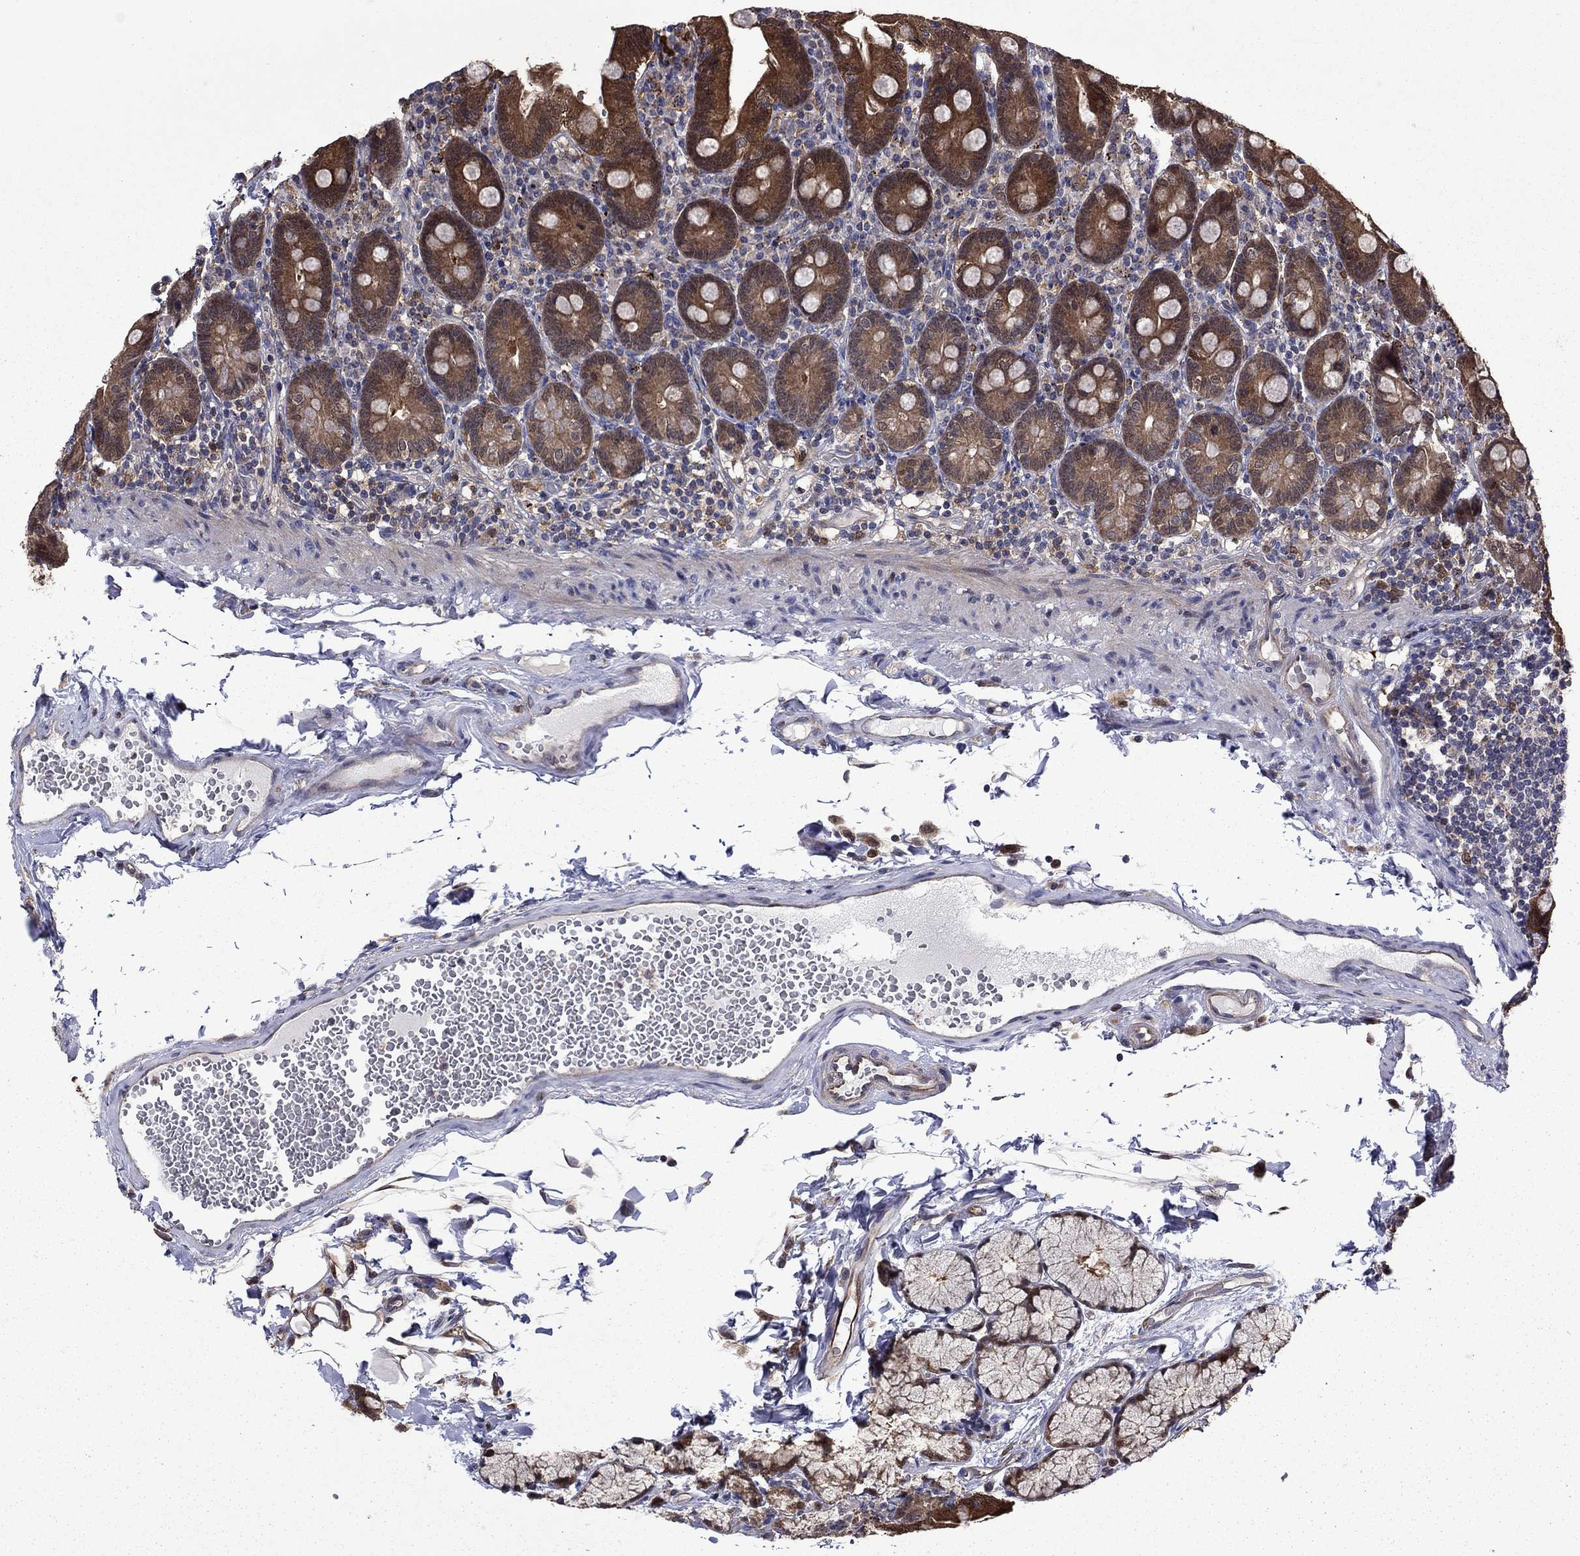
{"staining": {"intensity": "strong", "quantity": ">75%", "location": "cytoplasmic/membranous"}, "tissue": "duodenum", "cell_type": "Glandular cells", "image_type": "normal", "snomed": [{"axis": "morphology", "description": "Normal tissue, NOS"}, {"axis": "topography", "description": "Duodenum"}], "caption": "Protein staining by immunohistochemistry (IHC) exhibits strong cytoplasmic/membranous staining in about >75% of glandular cells in normal duodenum. (IHC, brightfield microscopy, high magnification).", "gene": "TPMT", "patient": {"sex": "female", "age": 67}}